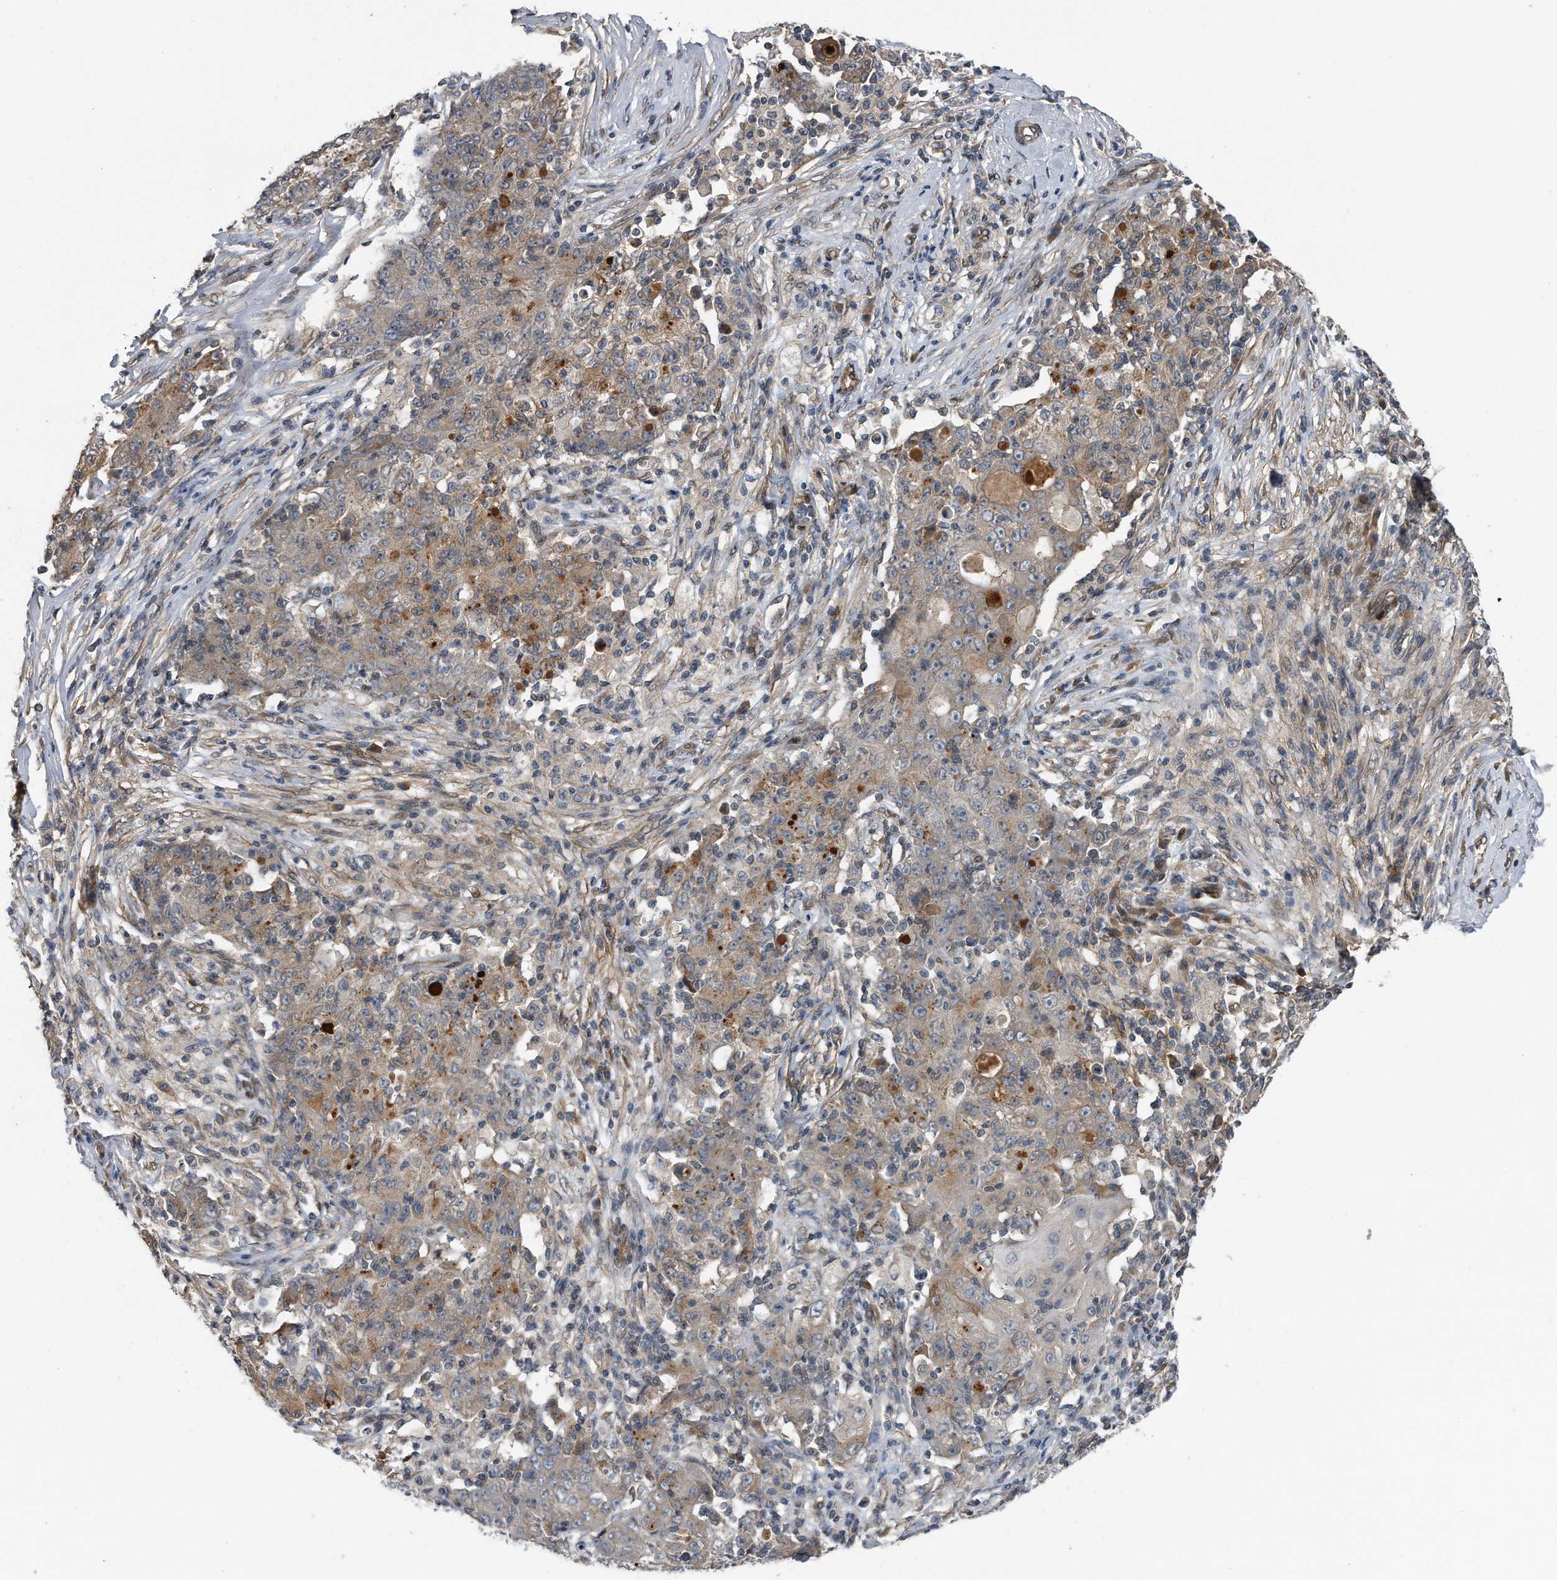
{"staining": {"intensity": "weak", "quantity": ">75%", "location": "cytoplasmic/membranous"}, "tissue": "ovarian cancer", "cell_type": "Tumor cells", "image_type": "cancer", "snomed": [{"axis": "morphology", "description": "Carcinoma, endometroid"}, {"axis": "topography", "description": "Ovary"}], "caption": "Protein staining reveals weak cytoplasmic/membranous positivity in approximately >75% of tumor cells in ovarian cancer.", "gene": "ZNF79", "patient": {"sex": "female", "age": 42}}